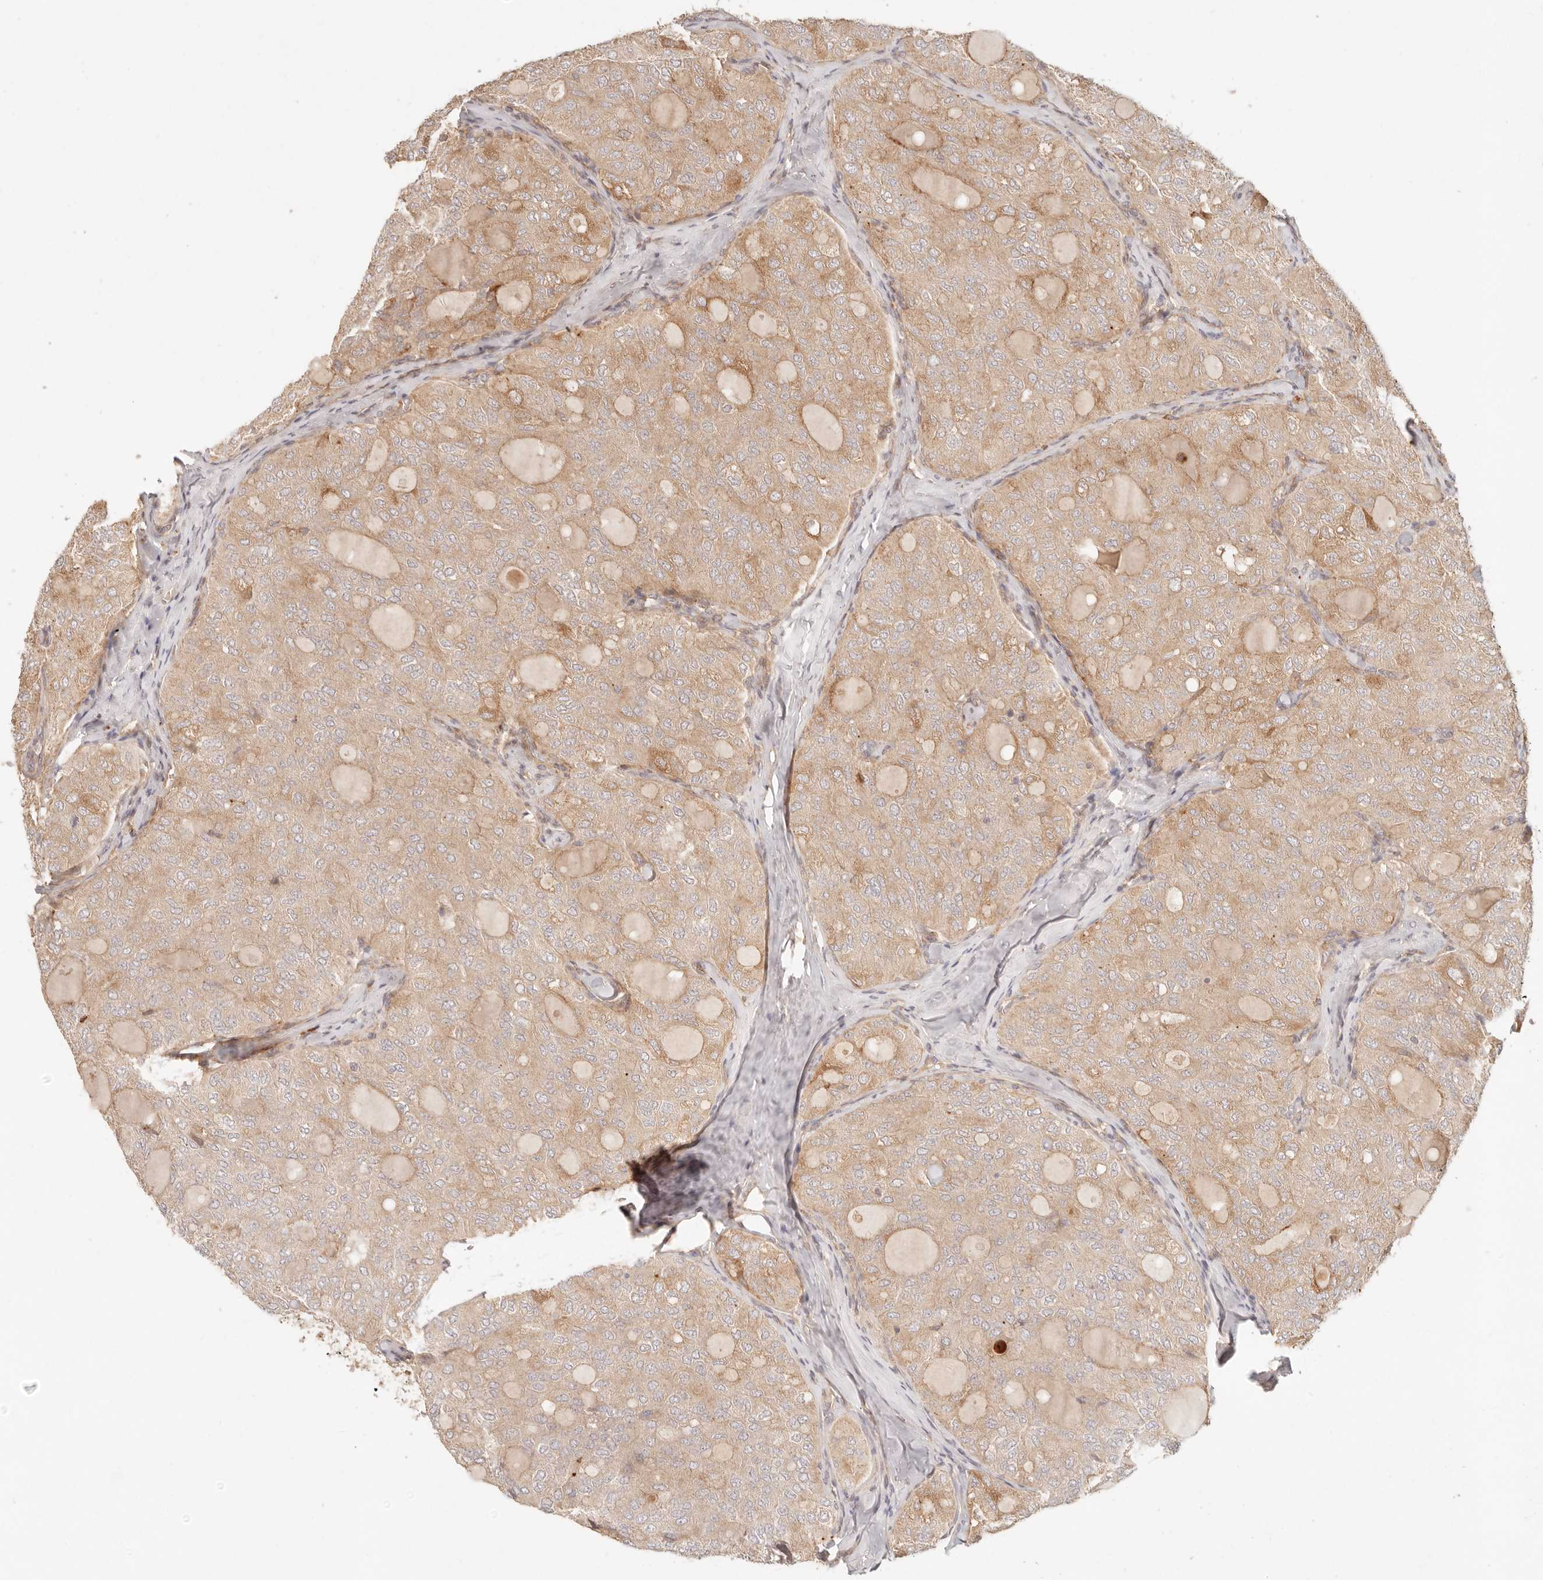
{"staining": {"intensity": "weak", "quantity": ">75%", "location": "cytoplasmic/membranous"}, "tissue": "thyroid cancer", "cell_type": "Tumor cells", "image_type": "cancer", "snomed": [{"axis": "morphology", "description": "Follicular adenoma carcinoma, NOS"}, {"axis": "topography", "description": "Thyroid gland"}], "caption": "Immunohistochemical staining of human follicular adenoma carcinoma (thyroid) displays low levels of weak cytoplasmic/membranous staining in approximately >75% of tumor cells.", "gene": "PPP1R3B", "patient": {"sex": "male", "age": 75}}